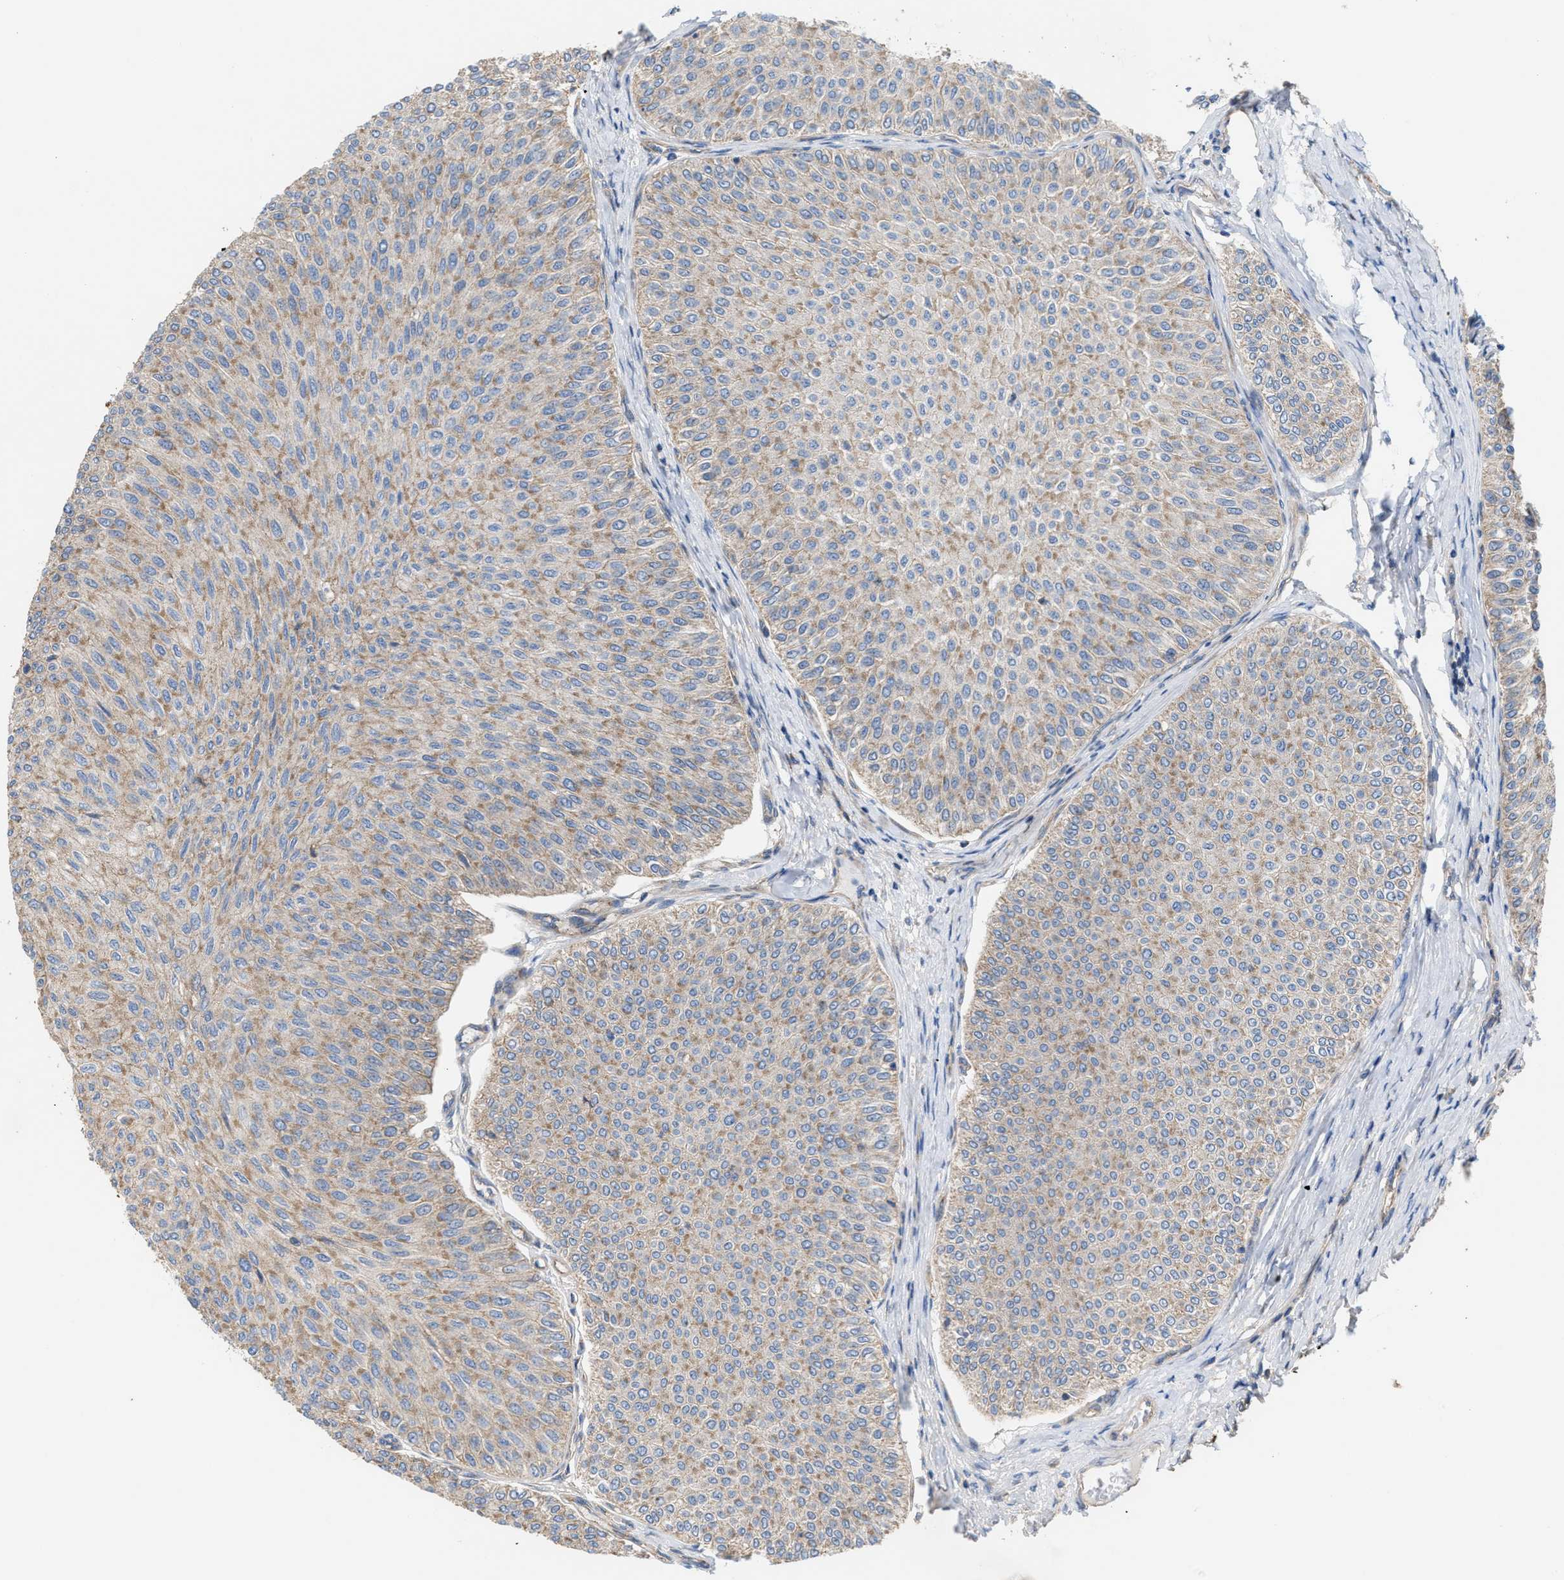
{"staining": {"intensity": "weak", "quantity": ">75%", "location": "cytoplasmic/membranous"}, "tissue": "urothelial cancer", "cell_type": "Tumor cells", "image_type": "cancer", "snomed": [{"axis": "morphology", "description": "Urothelial carcinoma, Low grade"}, {"axis": "topography", "description": "Urinary bladder"}], "caption": "This is a micrograph of immunohistochemistry (IHC) staining of urothelial carcinoma (low-grade), which shows weak positivity in the cytoplasmic/membranous of tumor cells.", "gene": "OXSM", "patient": {"sex": "male", "age": 78}}